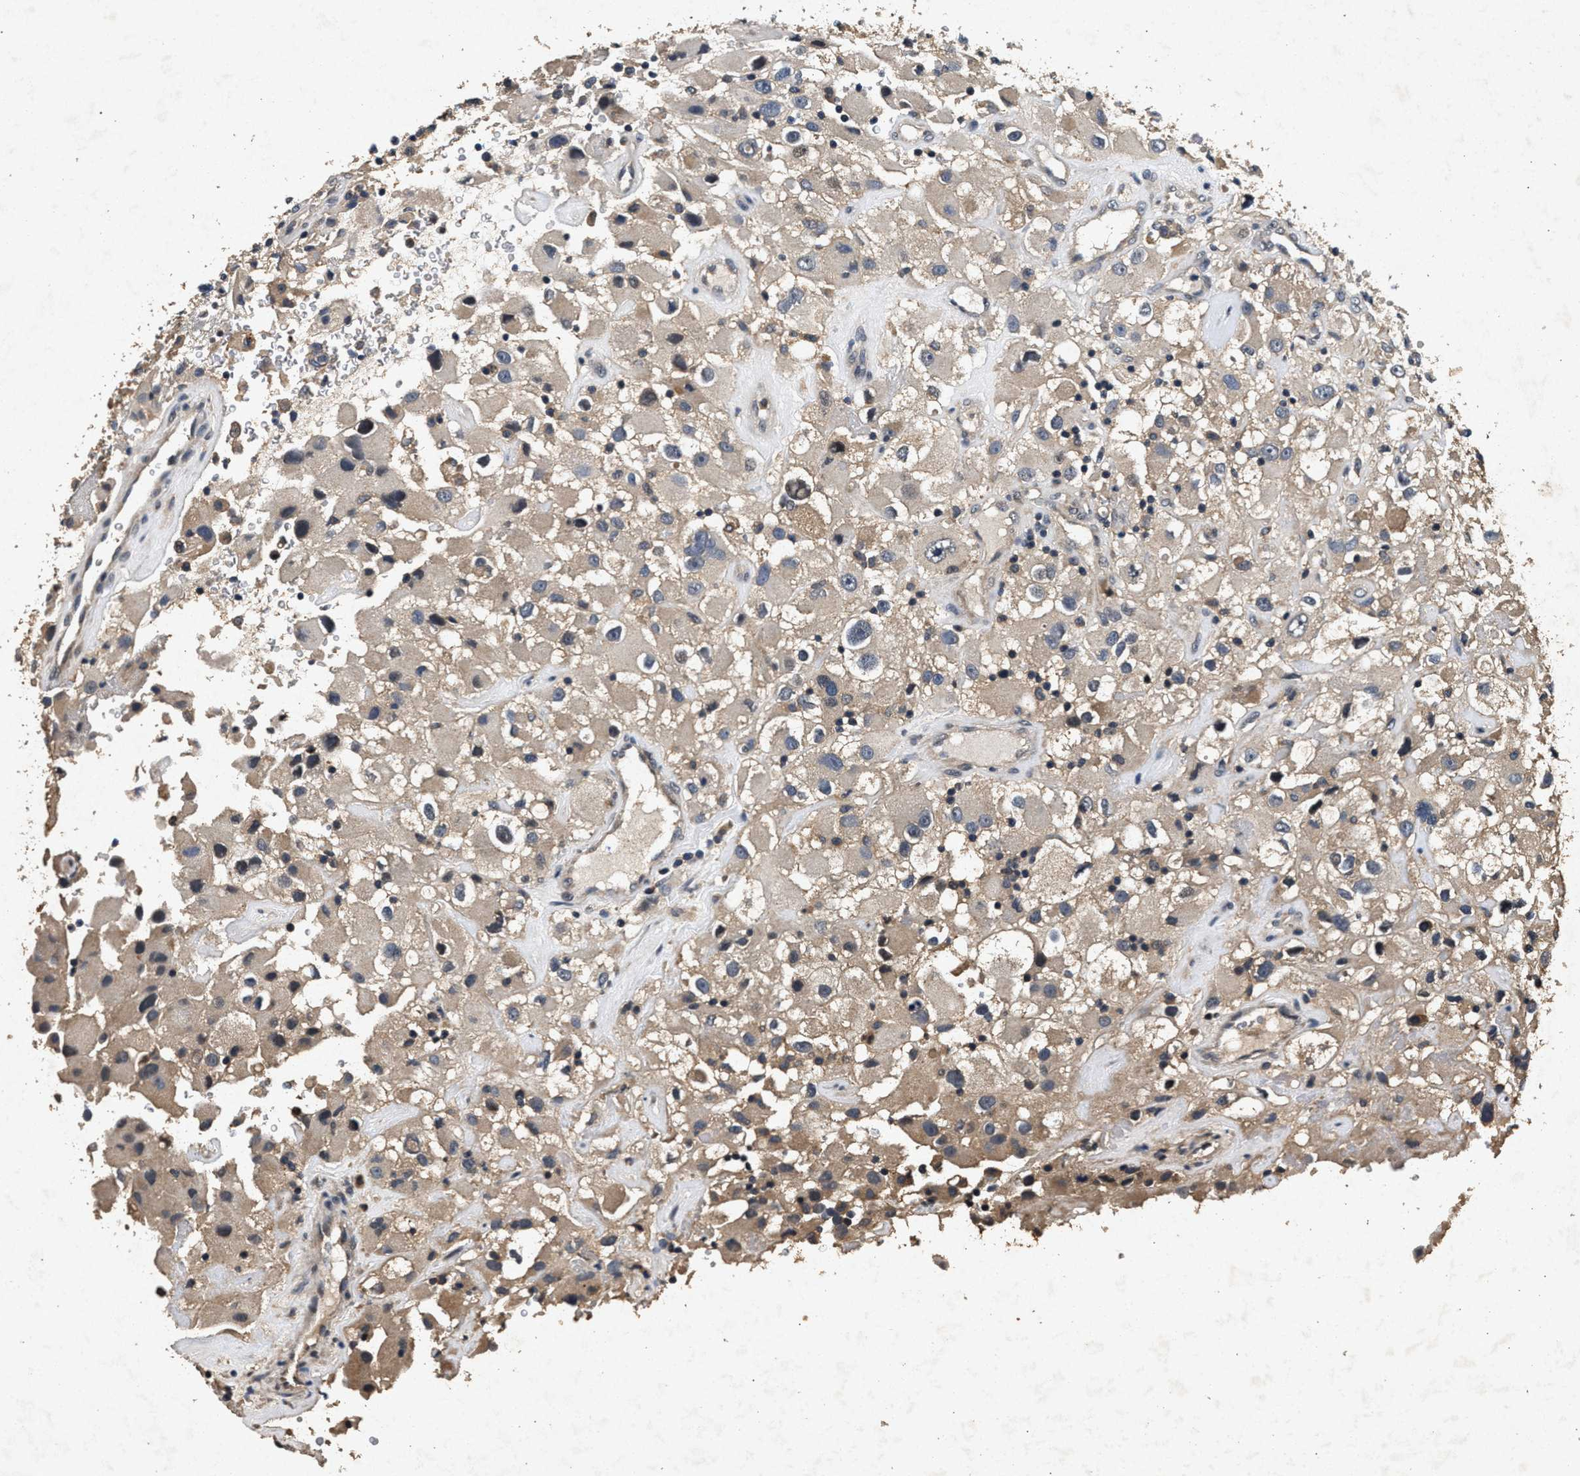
{"staining": {"intensity": "weak", "quantity": "<25%", "location": "cytoplasmic/membranous"}, "tissue": "renal cancer", "cell_type": "Tumor cells", "image_type": "cancer", "snomed": [{"axis": "morphology", "description": "Adenocarcinoma, NOS"}, {"axis": "topography", "description": "Kidney"}], "caption": "The immunohistochemistry photomicrograph has no significant expression in tumor cells of renal cancer tissue.", "gene": "PPP1CC", "patient": {"sex": "female", "age": 52}}